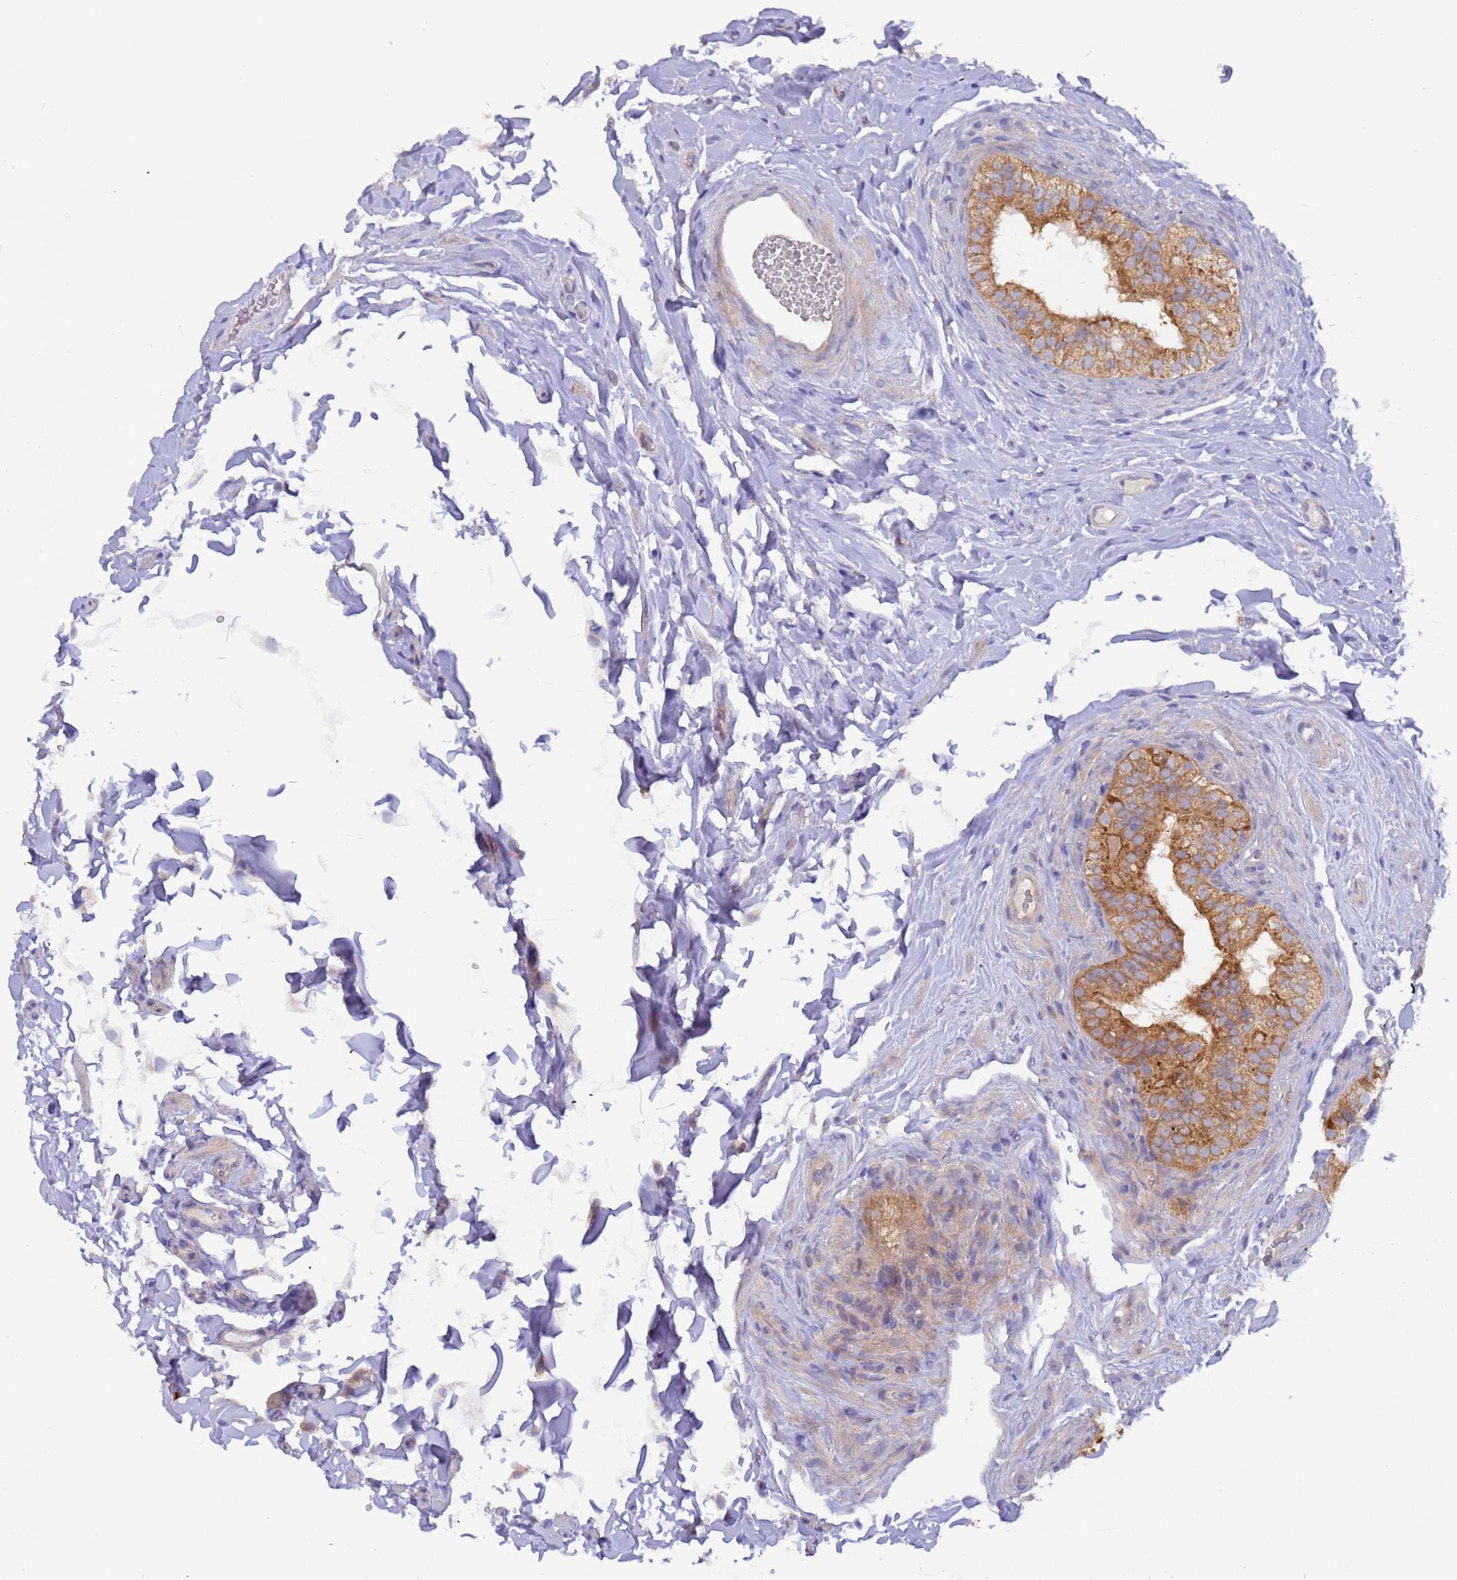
{"staining": {"intensity": "moderate", "quantity": ">75%", "location": "cytoplasmic/membranous"}, "tissue": "epididymis", "cell_type": "Glandular cells", "image_type": "normal", "snomed": [{"axis": "morphology", "description": "Normal tissue, NOS"}, {"axis": "topography", "description": "Epididymis"}], "caption": "About >75% of glandular cells in benign human epididymis exhibit moderate cytoplasmic/membranous protein expression as visualized by brown immunohistochemical staining.", "gene": "UQCRQ", "patient": {"sex": "male", "age": 49}}